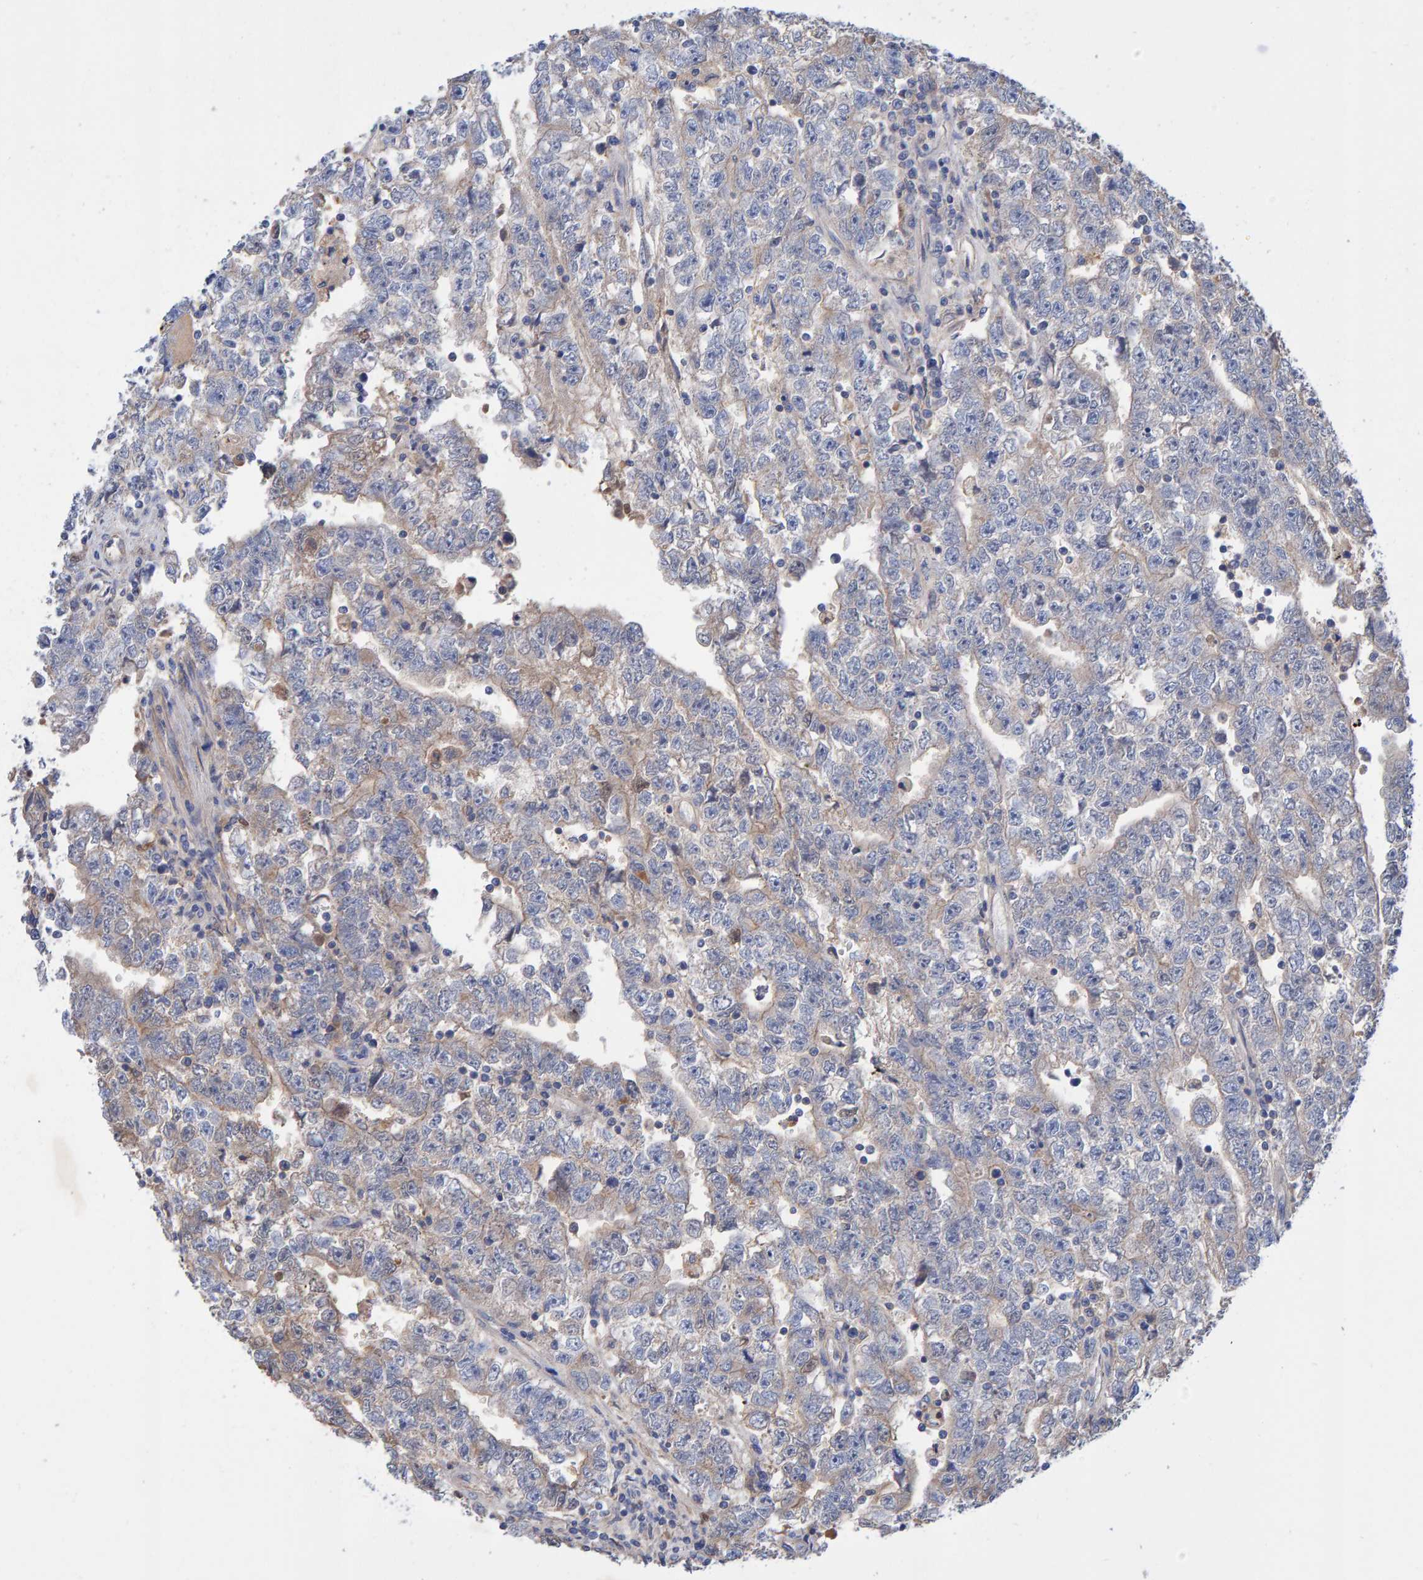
{"staining": {"intensity": "negative", "quantity": "none", "location": "none"}, "tissue": "testis cancer", "cell_type": "Tumor cells", "image_type": "cancer", "snomed": [{"axis": "morphology", "description": "Carcinoma, Embryonal, NOS"}, {"axis": "topography", "description": "Testis"}], "caption": "Immunohistochemistry of human testis cancer (embryonal carcinoma) shows no positivity in tumor cells.", "gene": "EFR3A", "patient": {"sex": "male", "age": 25}}